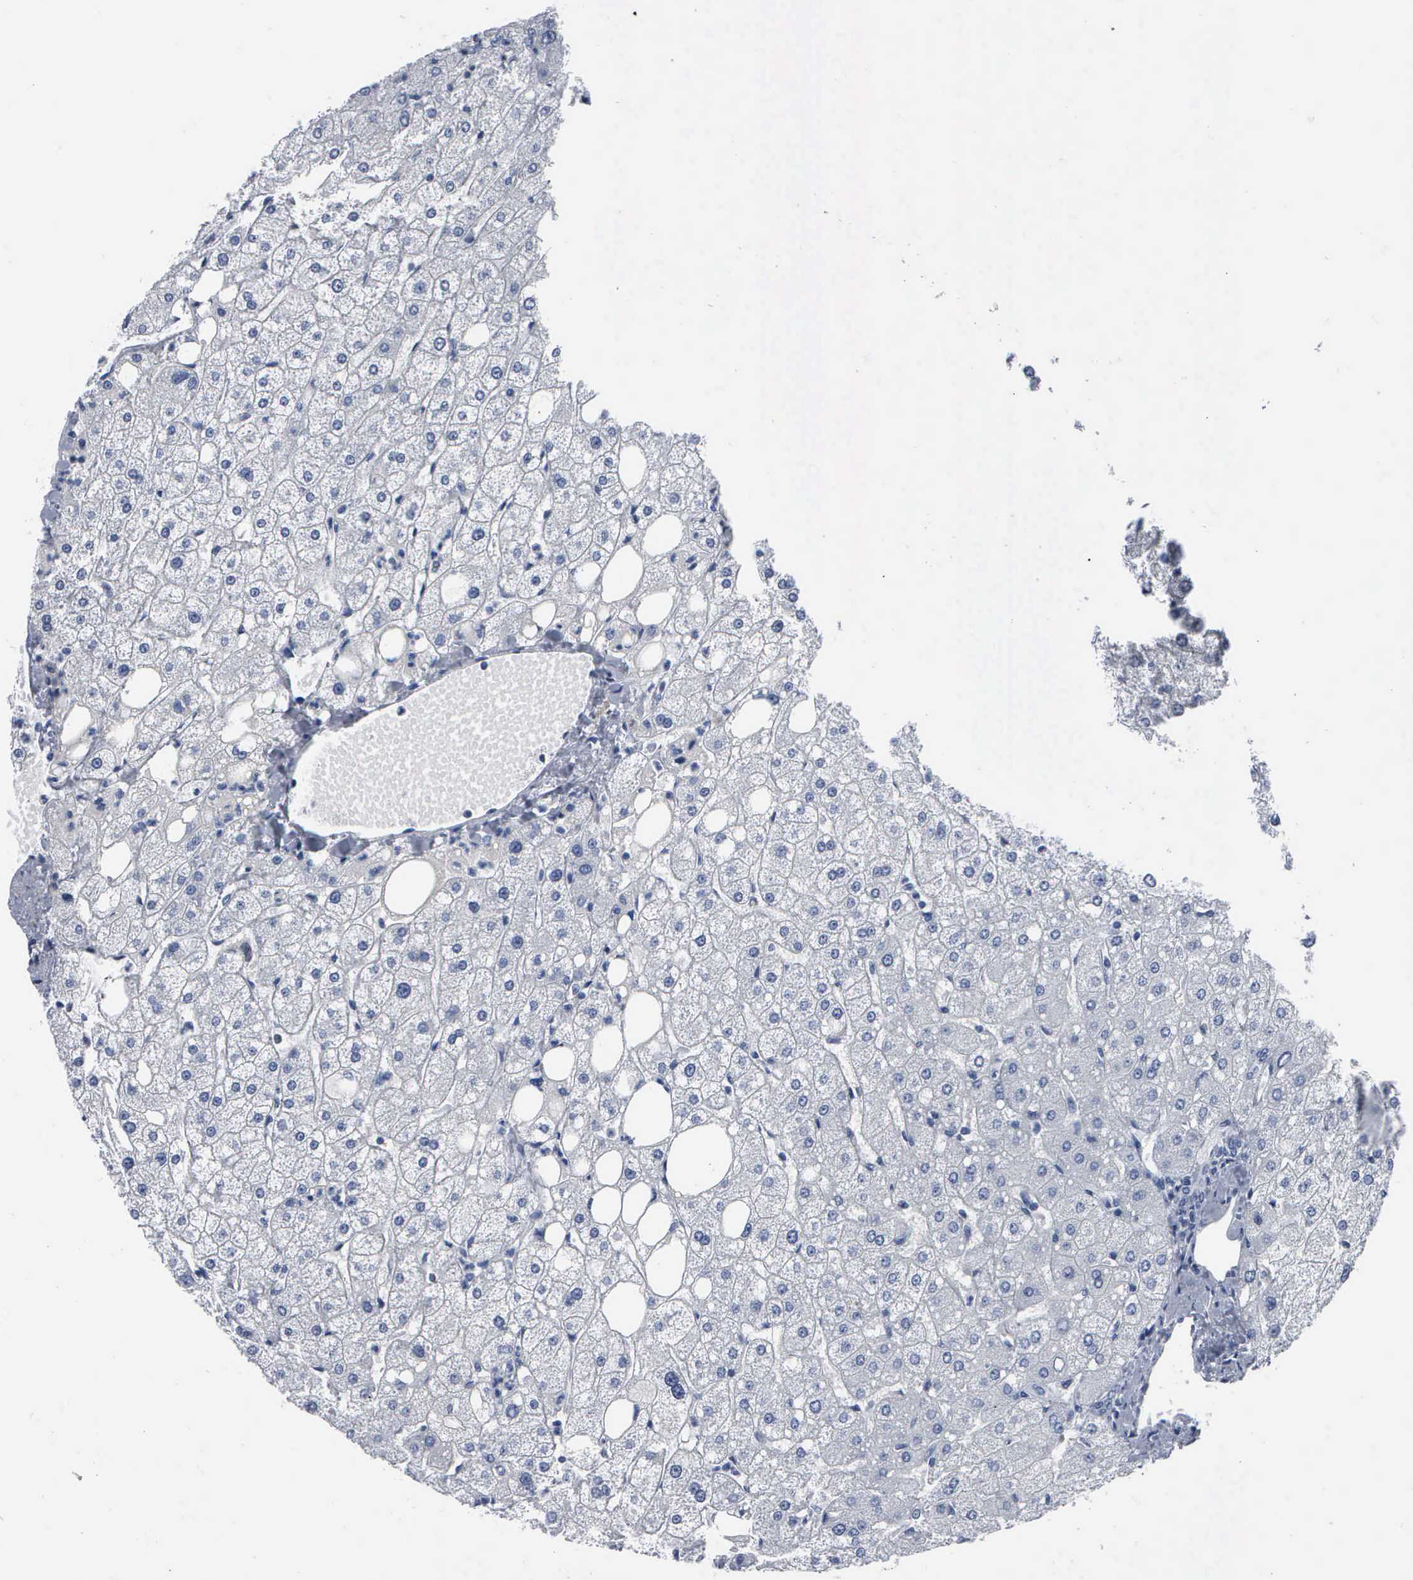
{"staining": {"intensity": "negative", "quantity": "none", "location": "none"}, "tissue": "liver", "cell_type": "Cholangiocytes", "image_type": "normal", "snomed": [{"axis": "morphology", "description": "Normal tissue, NOS"}, {"axis": "topography", "description": "Liver"}], "caption": "A photomicrograph of liver stained for a protein reveals no brown staining in cholangiocytes. The staining was performed using DAB (3,3'-diaminobenzidine) to visualize the protein expression in brown, while the nuclei were stained in blue with hematoxylin (Magnification: 20x).", "gene": "CCNB1", "patient": {"sex": "male", "age": 35}}